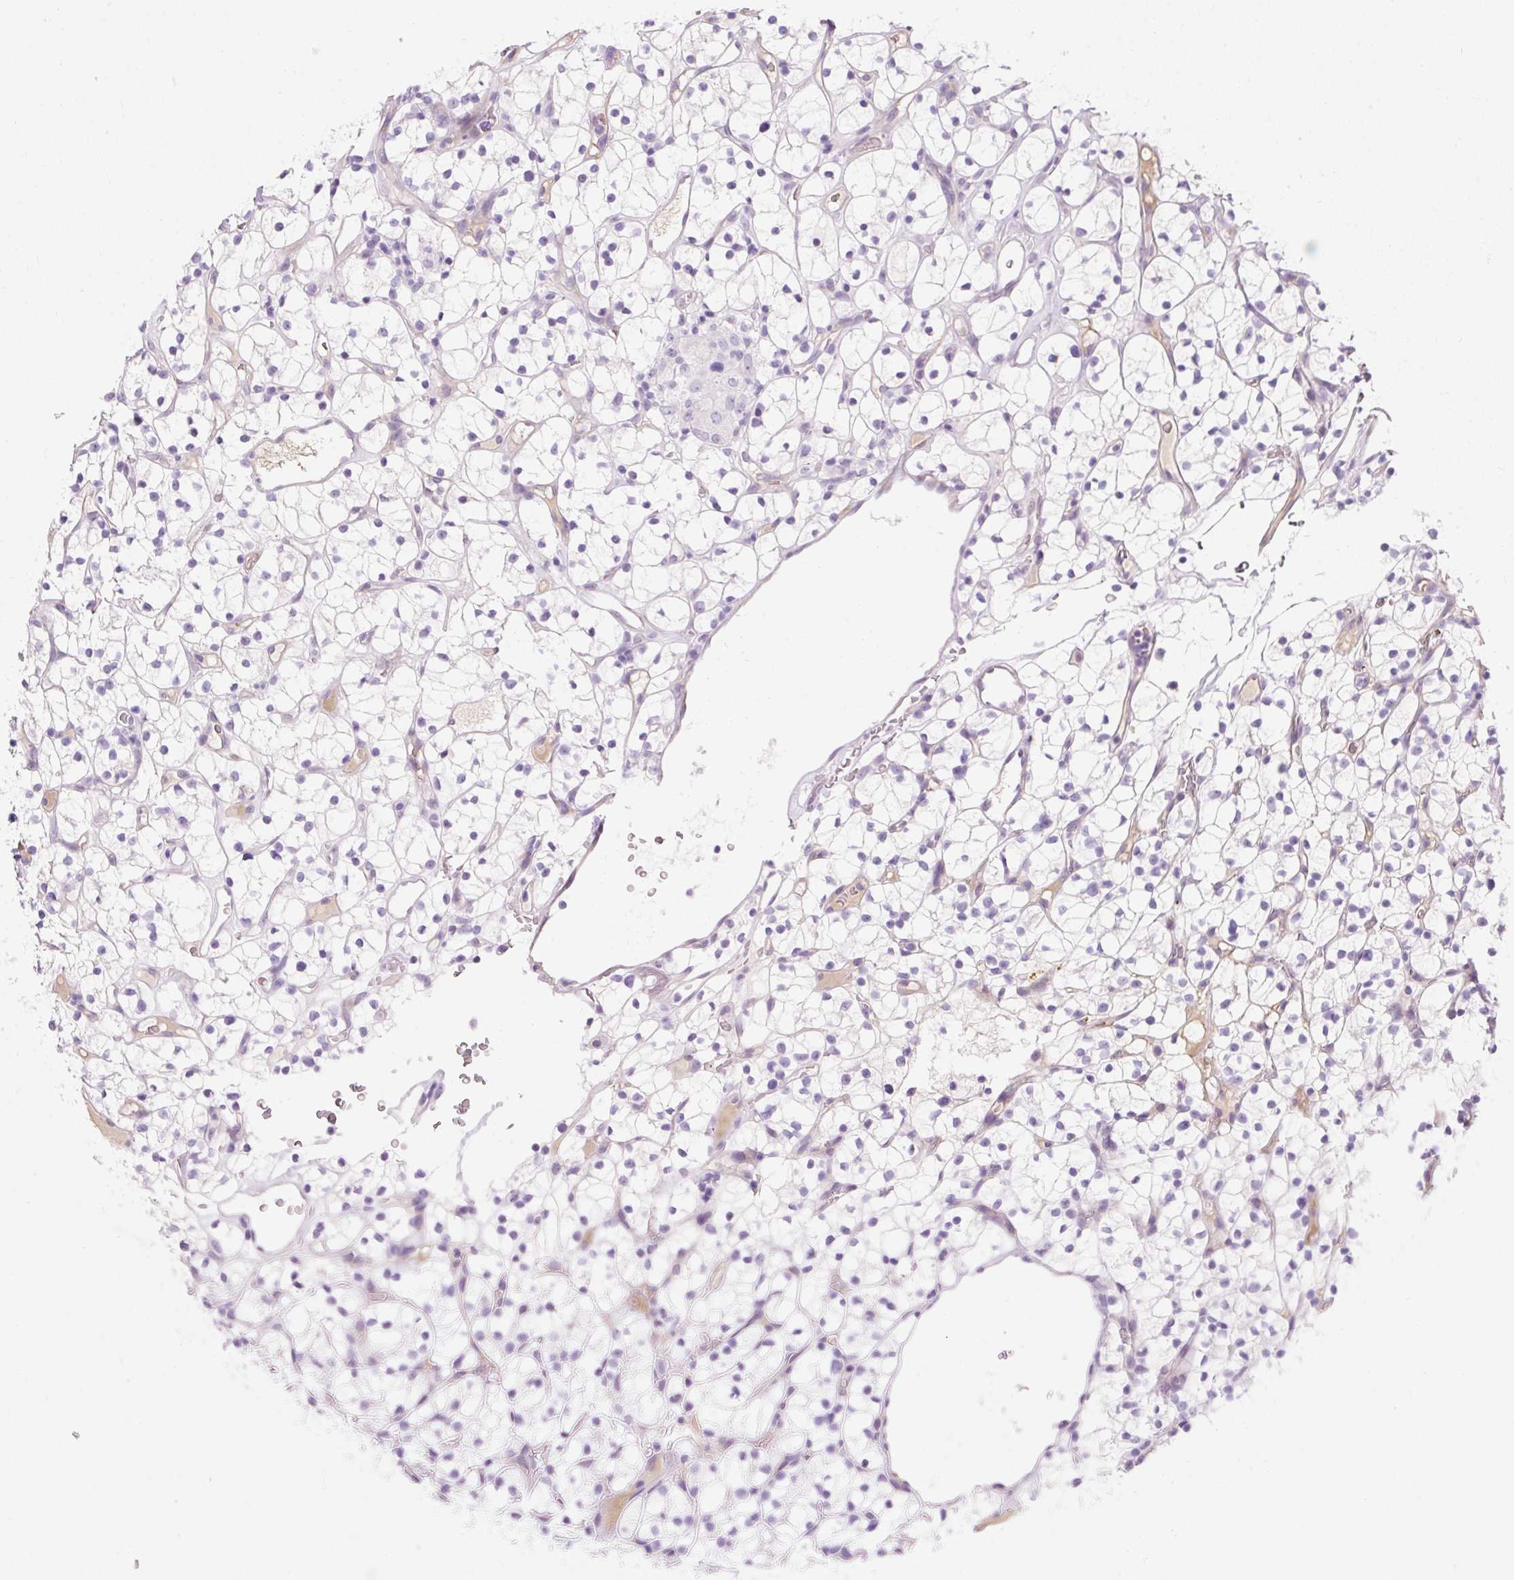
{"staining": {"intensity": "negative", "quantity": "none", "location": "none"}, "tissue": "renal cancer", "cell_type": "Tumor cells", "image_type": "cancer", "snomed": [{"axis": "morphology", "description": "Adenocarcinoma, NOS"}, {"axis": "topography", "description": "Kidney"}], "caption": "Tumor cells are negative for brown protein staining in adenocarcinoma (renal).", "gene": "ZNF121", "patient": {"sex": "female", "age": 64}}